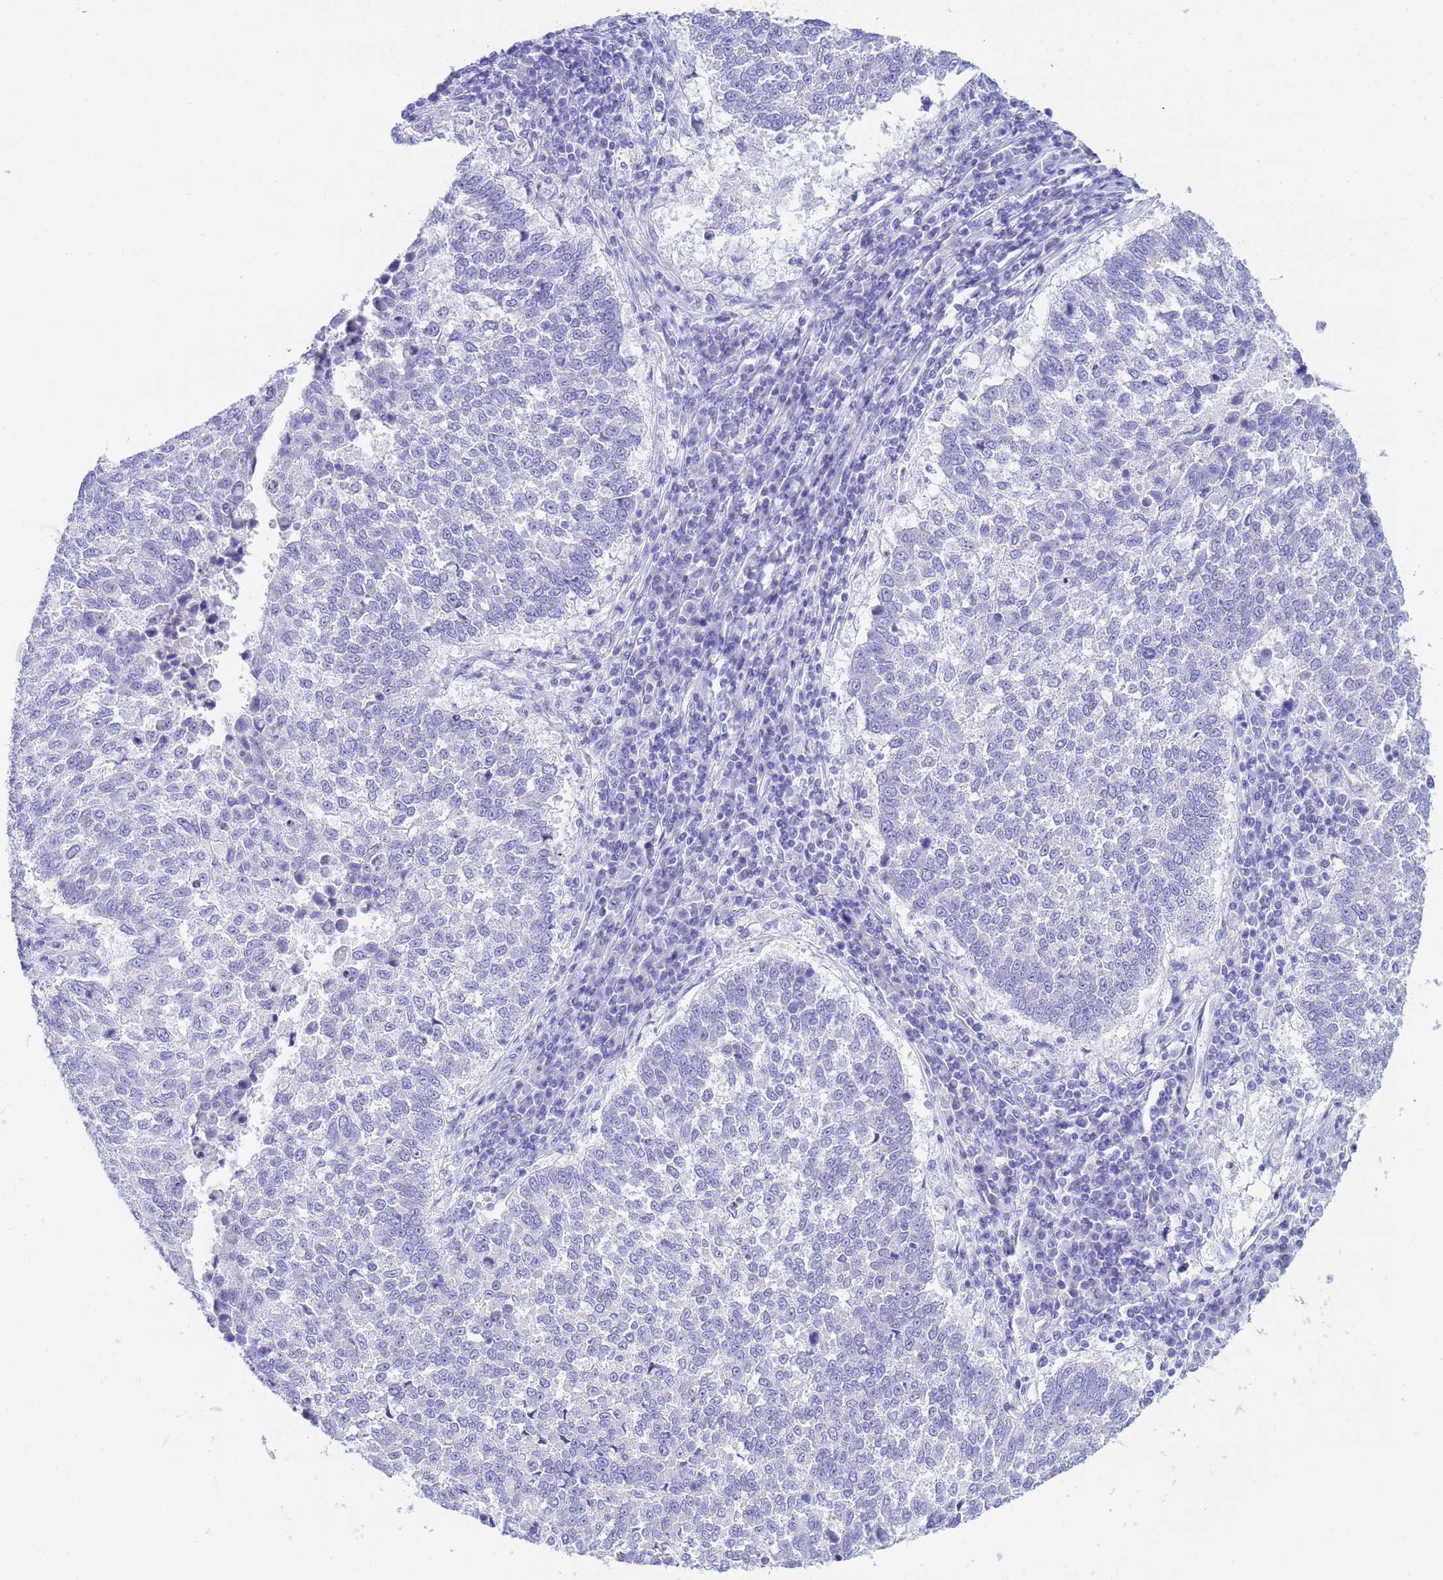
{"staining": {"intensity": "negative", "quantity": "none", "location": "none"}, "tissue": "lung cancer", "cell_type": "Tumor cells", "image_type": "cancer", "snomed": [{"axis": "morphology", "description": "Squamous cell carcinoma, NOS"}, {"axis": "topography", "description": "Lung"}], "caption": "This is a histopathology image of immunohistochemistry staining of lung cancer, which shows no positivity in tumor cells.", "gene": "AQP12A", "patient": {"sex": "male", "age": 73}}